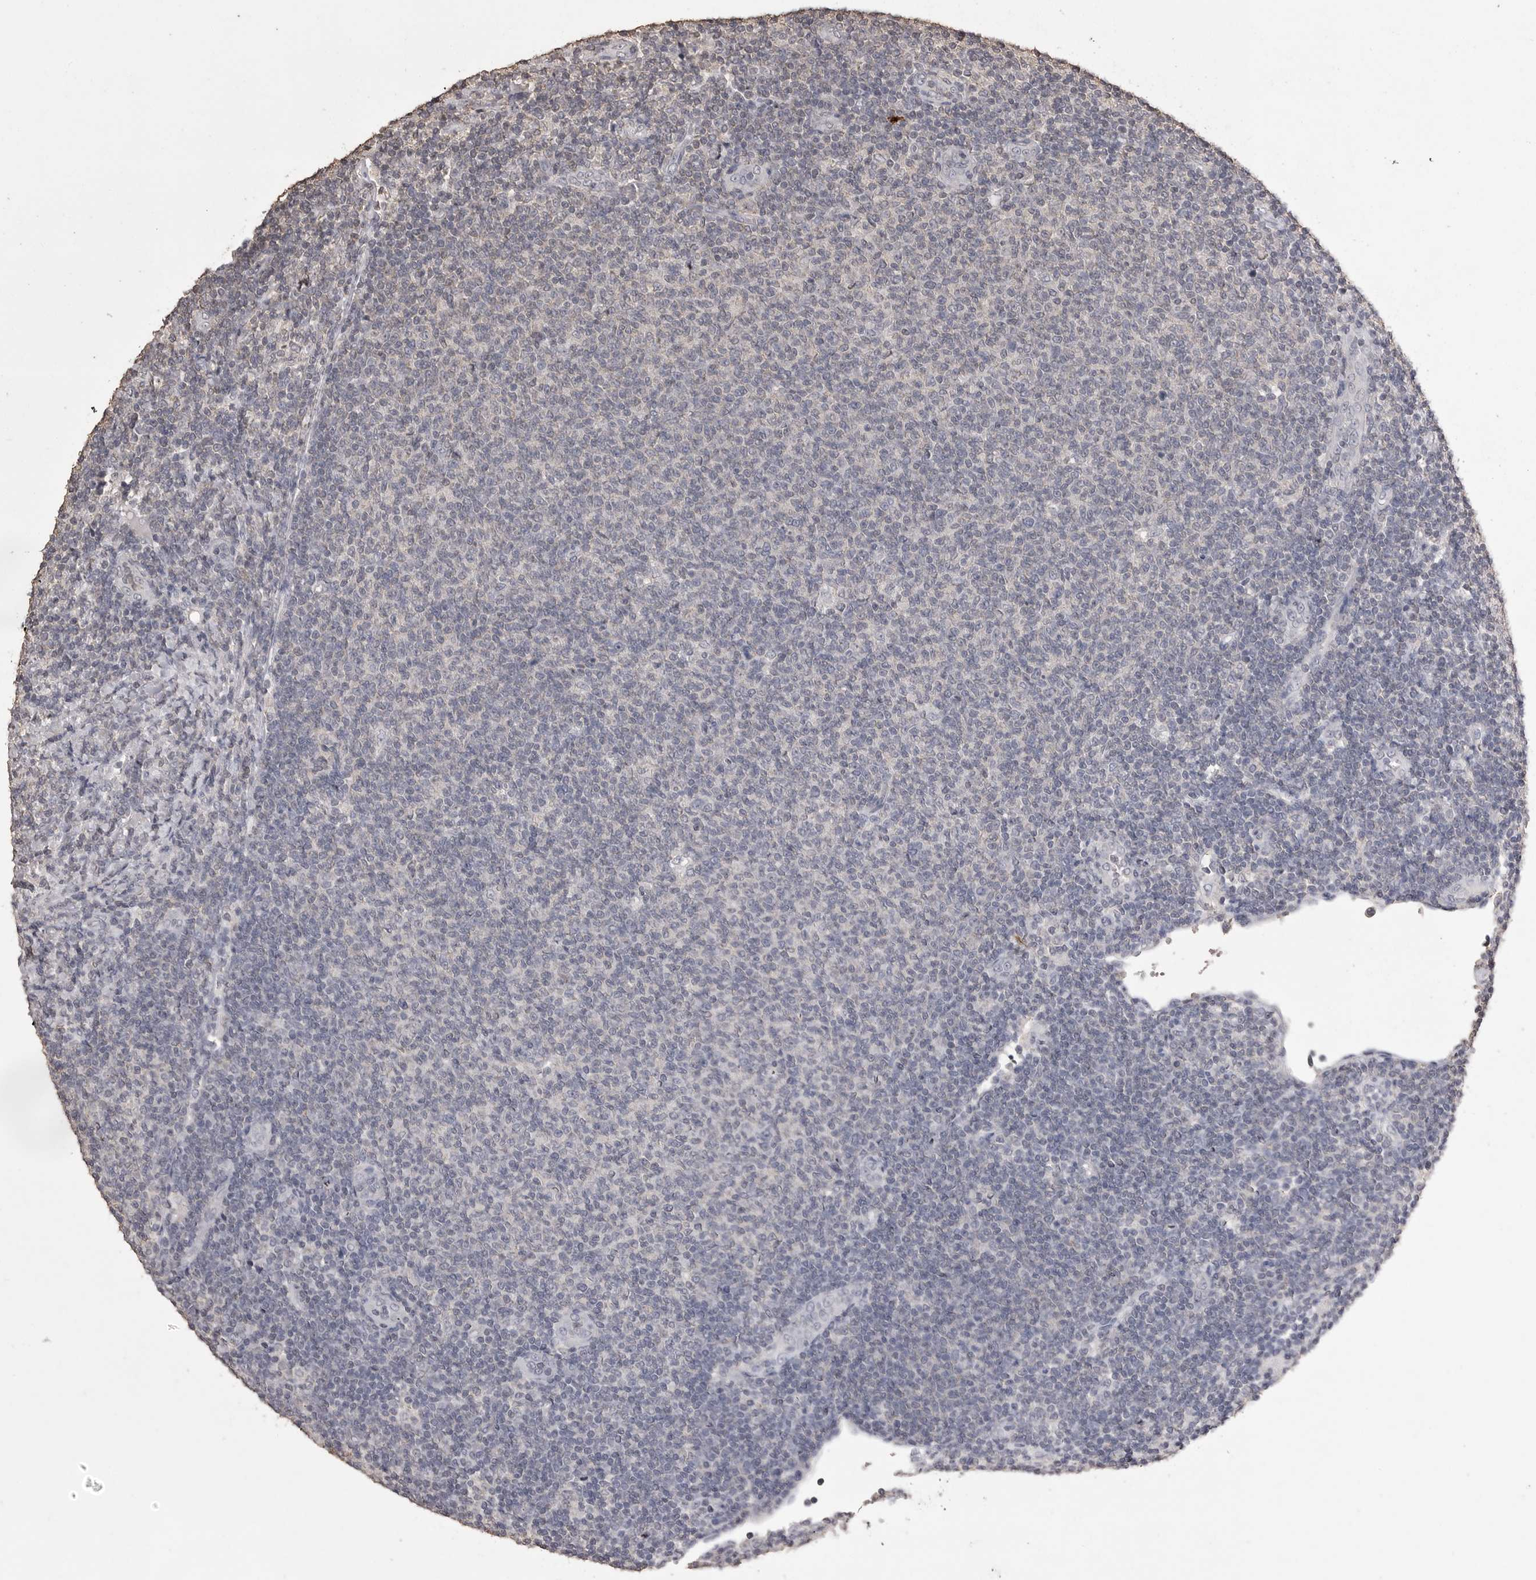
{"staining": {"intensity": "negative", "quantity": "none", "location": "none"}, "tissue": "lymphoma", "cell_type": "Tumor cells", "image_type": "cancer", "snomed": [{"axis": "morphology", "description": "Malignant lymphoma, non-Hodgkin's type, Low grade"}, {"axis": "topography", "description": "Lymph node"}], "caption": "Histopathology image shows no significant protein expression in tumor cells of lymphoma.", "gene": "MMP7", "patient": {"sex": "male", "age": 66}}